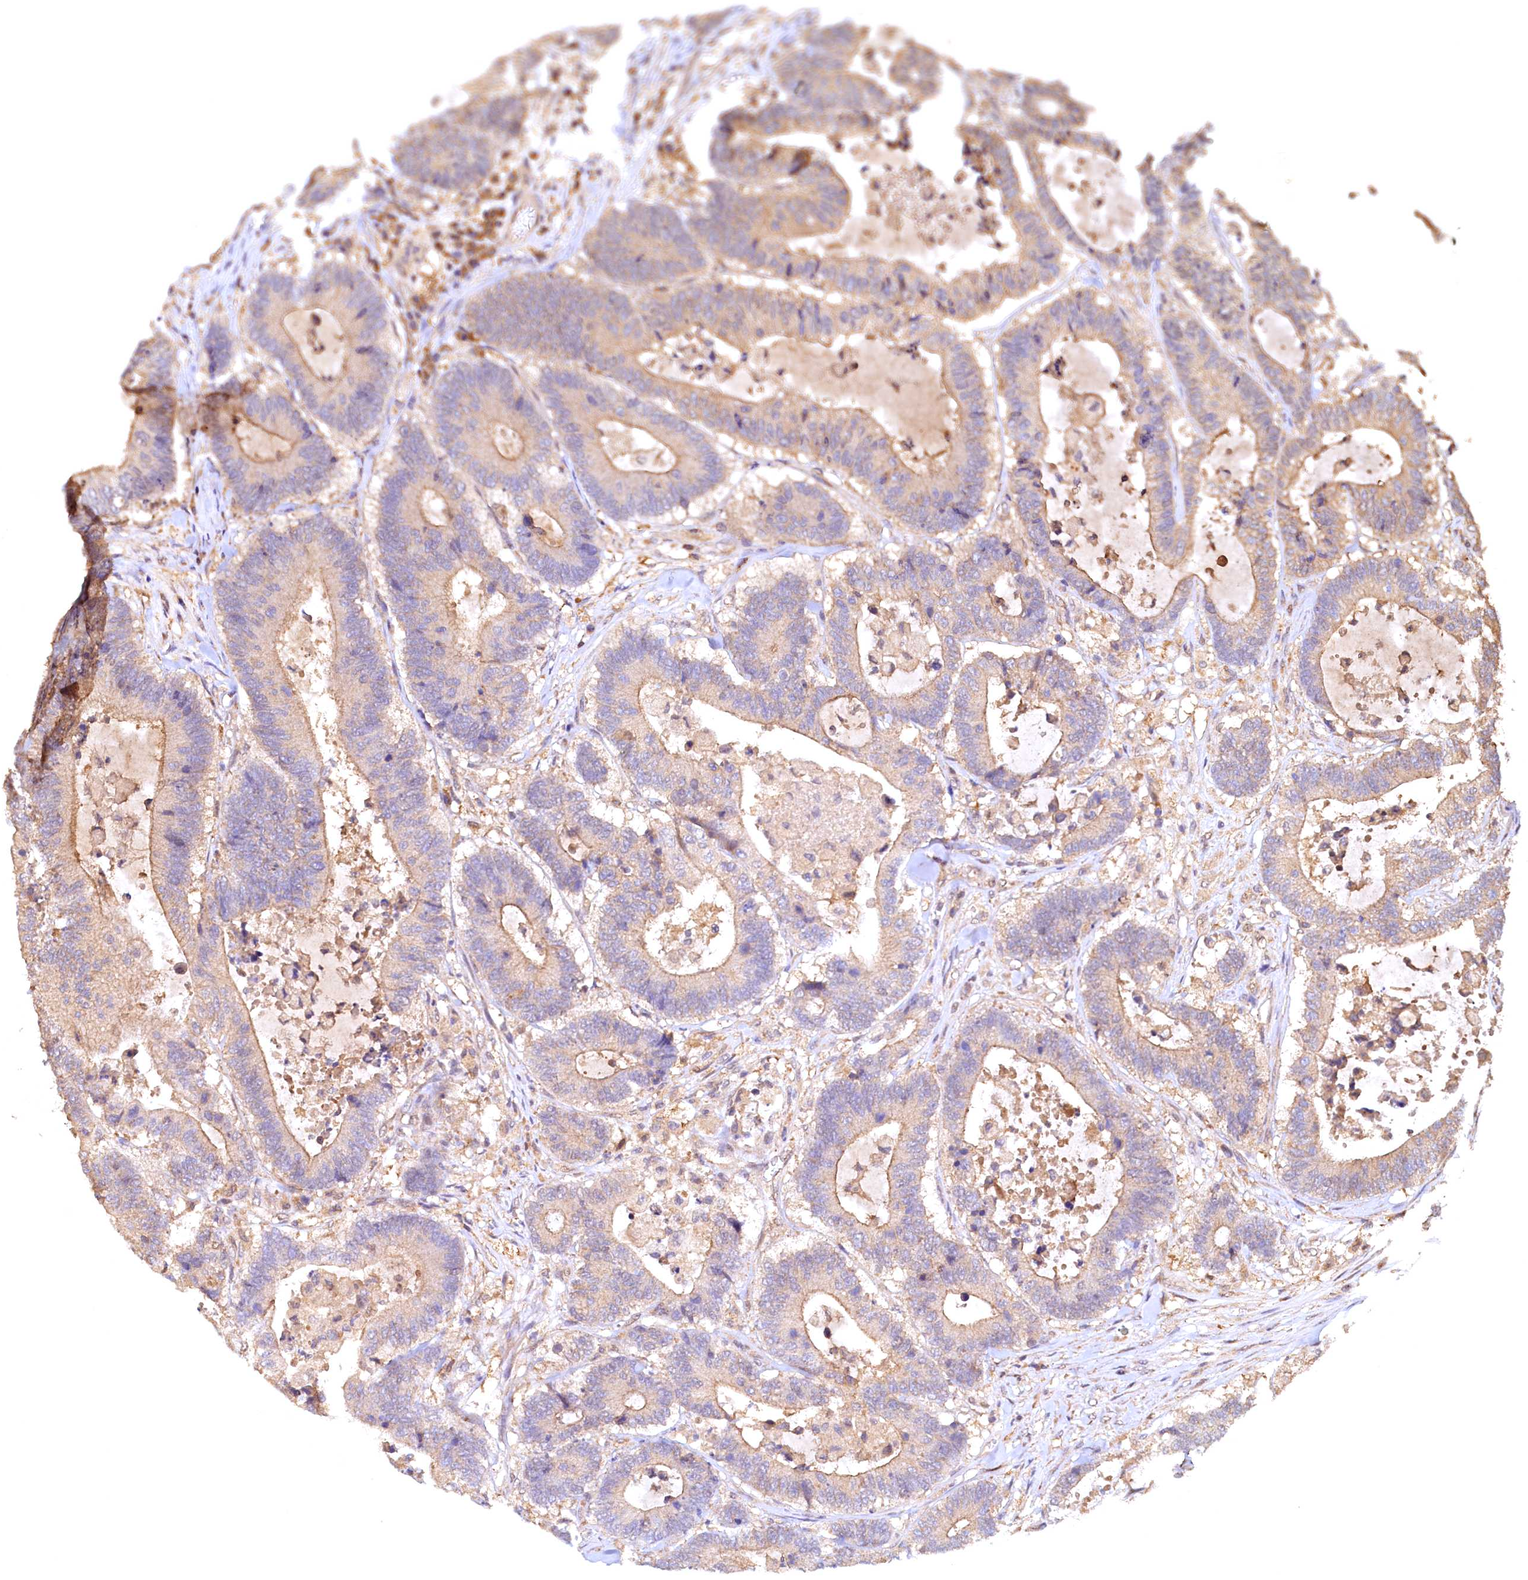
{"staining": {"intensity": "moderate", "quantity": "25%-75%", "location": "cytoplasmic/membranous"}, "tissue": "colorectal cancer", "cell_type": "Tumor cells", "image_type": "cancer", "snomed": [{"axis": "morphology", "description": "Adenocarcinoma, NOS"}, {"axis": "topography", "description": "Colon"}], "caption": "High-power microscopy captured an immunohistochemistry (IHC) image of adenocarcinoma (colorectal), revealing moderate cytoplasmic/membranous staining in about 25%-75% of tumor cells. The staining was performed using DAB, with brown indicating positive protein expression. Nuclei are stained blue with hematoxylin.", "gene": "UBL7", "patient": {"sex": "female", "age": 84}}